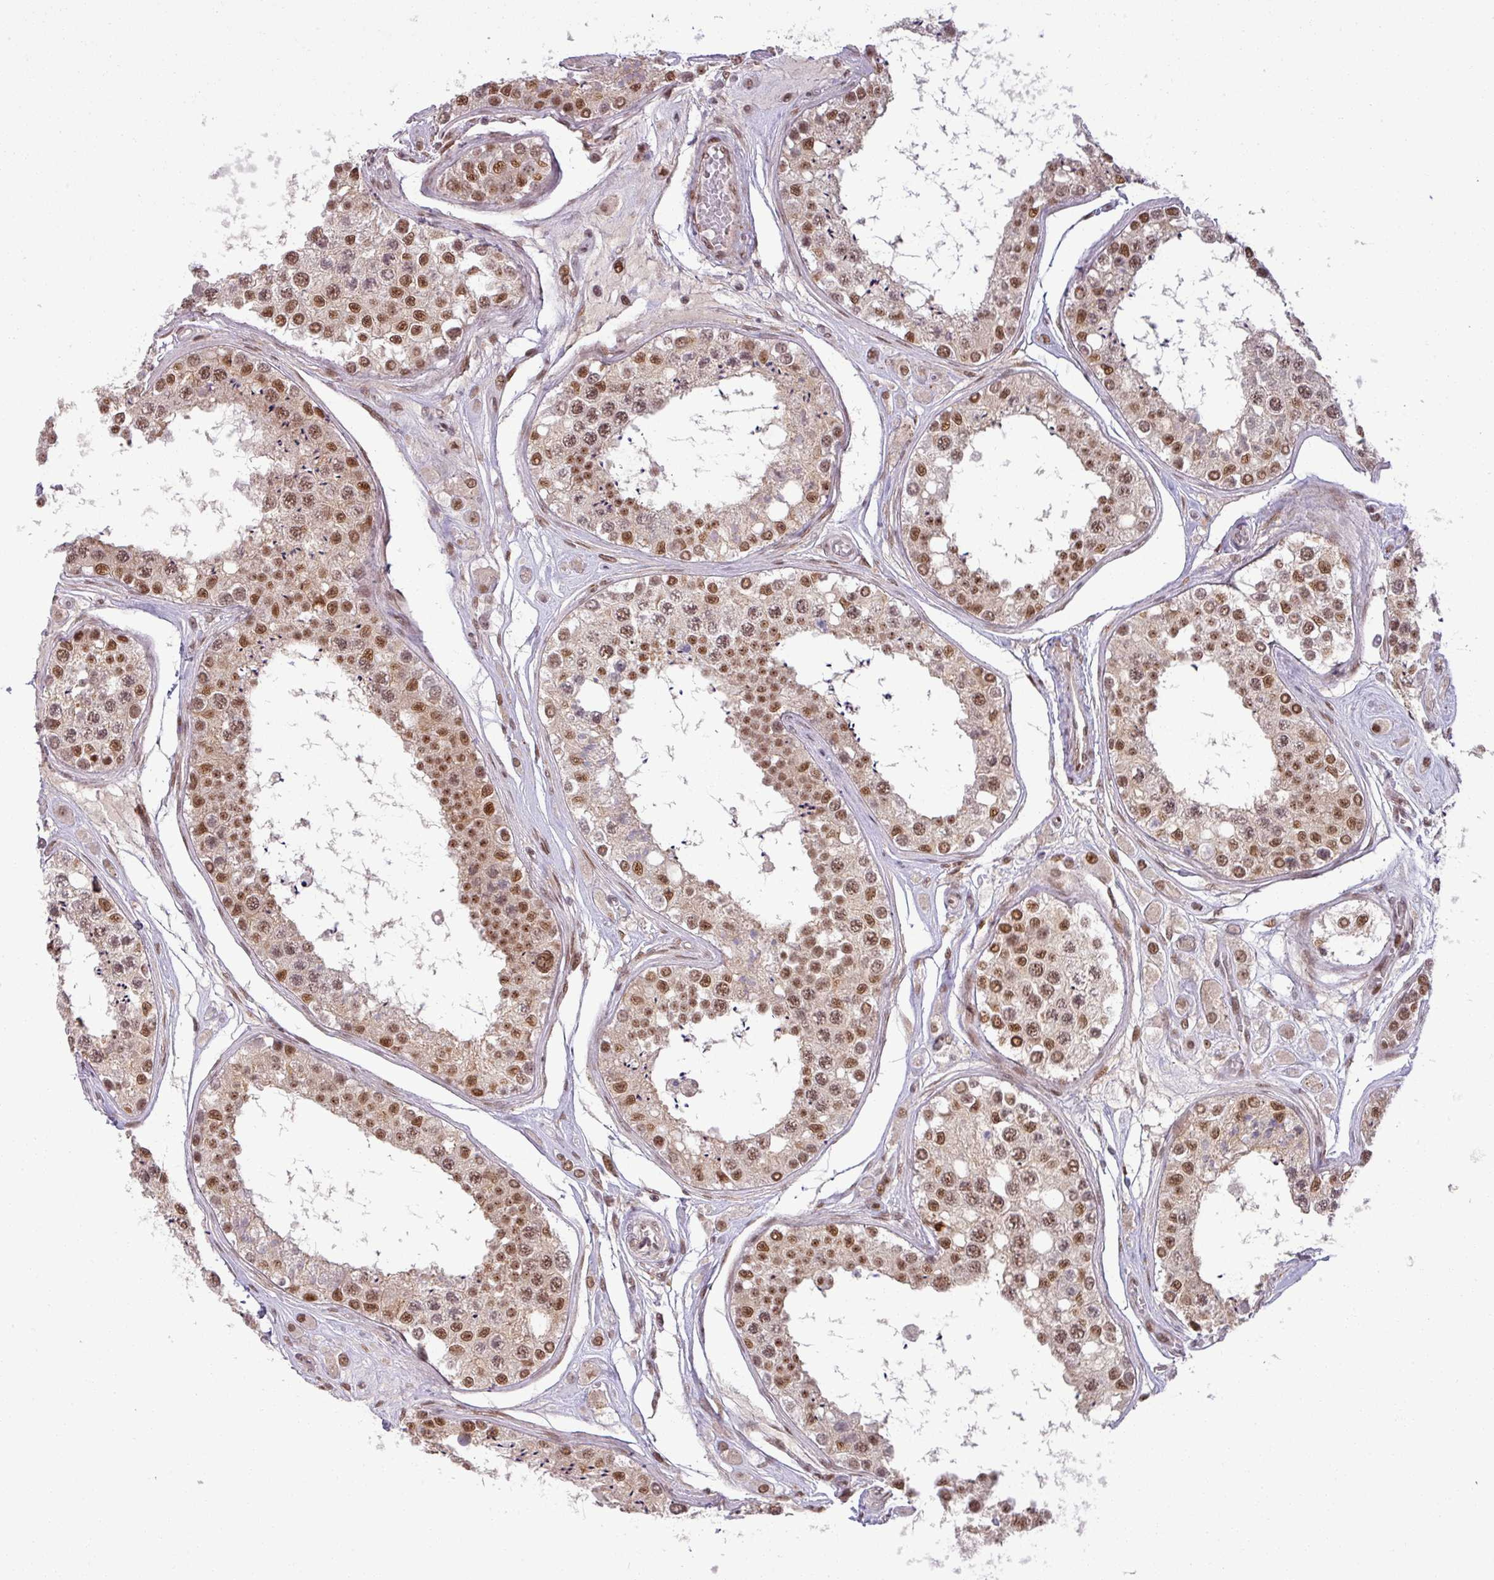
{"staining": {"intensity": "moderate", "quantity": ">75%", "location": "nuclear"}, "tissue": "testis", "cell_type": "Cells in seminiferous ducts", "image_type": "normal", "snomed": [{"axis": "morphology", "description": "Normal tissue, NOS"}, {"axis": "topography", "description": "Testis"}], "caption": "A micrograph of human testis stained for a protein demonstrates moderate nuclear brown staining in cells in seminiferous ducts. (DAB = brown stain, brightfield microscopy at high magnification).", "gene": "PTPN20", "patient": {"sex": "male", "age": 25}}